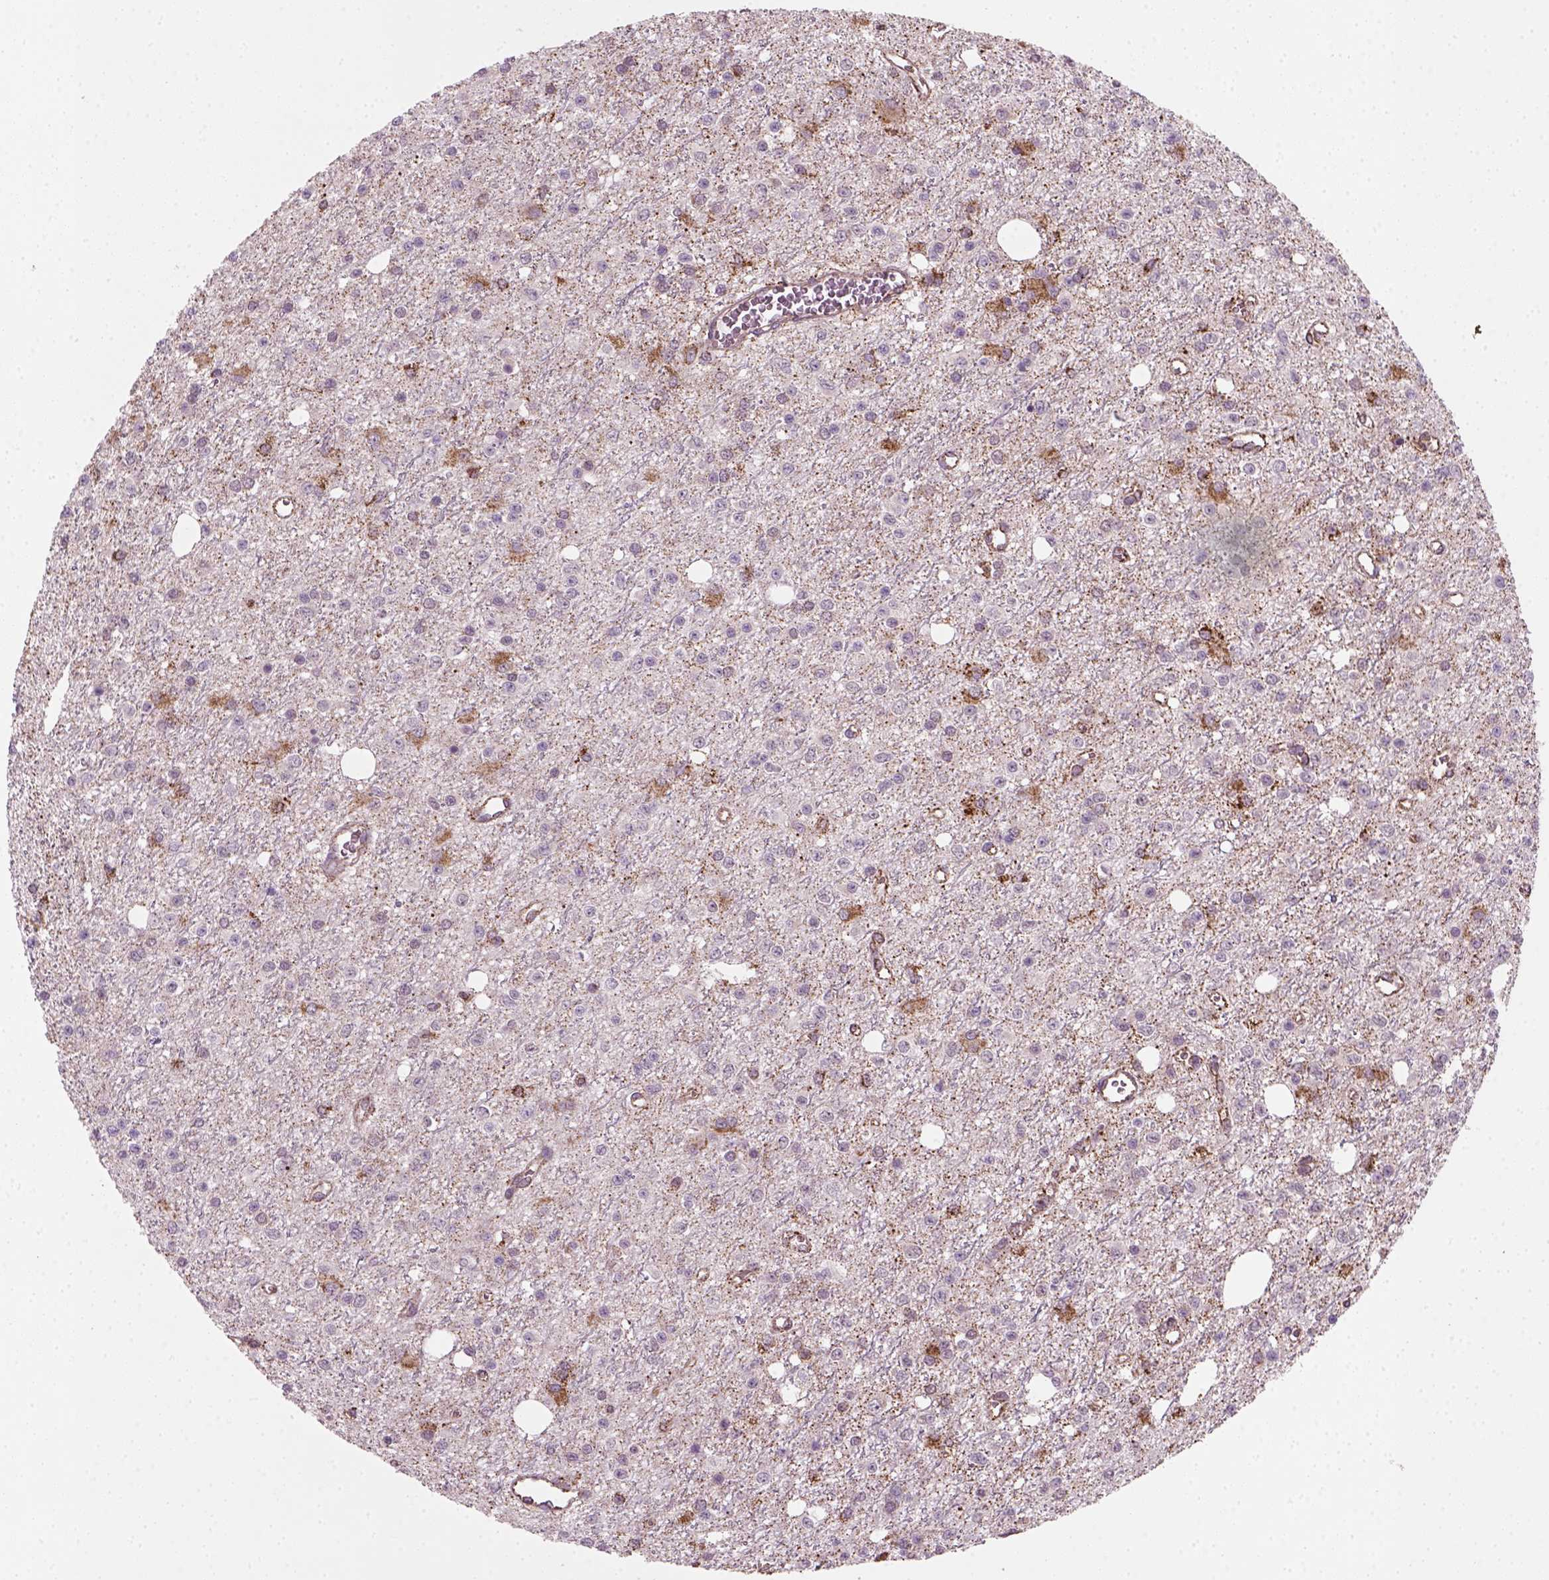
{"staining": {"intensity": "negative", "quantity": "none", "location": "none"}, "tissue": "glioma", "cell_type": "Tumor cells", "image_type": "cancer", "snomed": [{"axis": "morphology", "description": "Glioma, malignant, Low grade"}, {"axis": "topography", "description": "Brain"}], "caption": "High magnification brightfield microscopy of glioma stained with DAB (brown) and counterstained with hematoxylin (blue): tumor cells show no significant expression.", "gene": "NUDT16L1", "patient": {"sex": "female", "age": 45}}